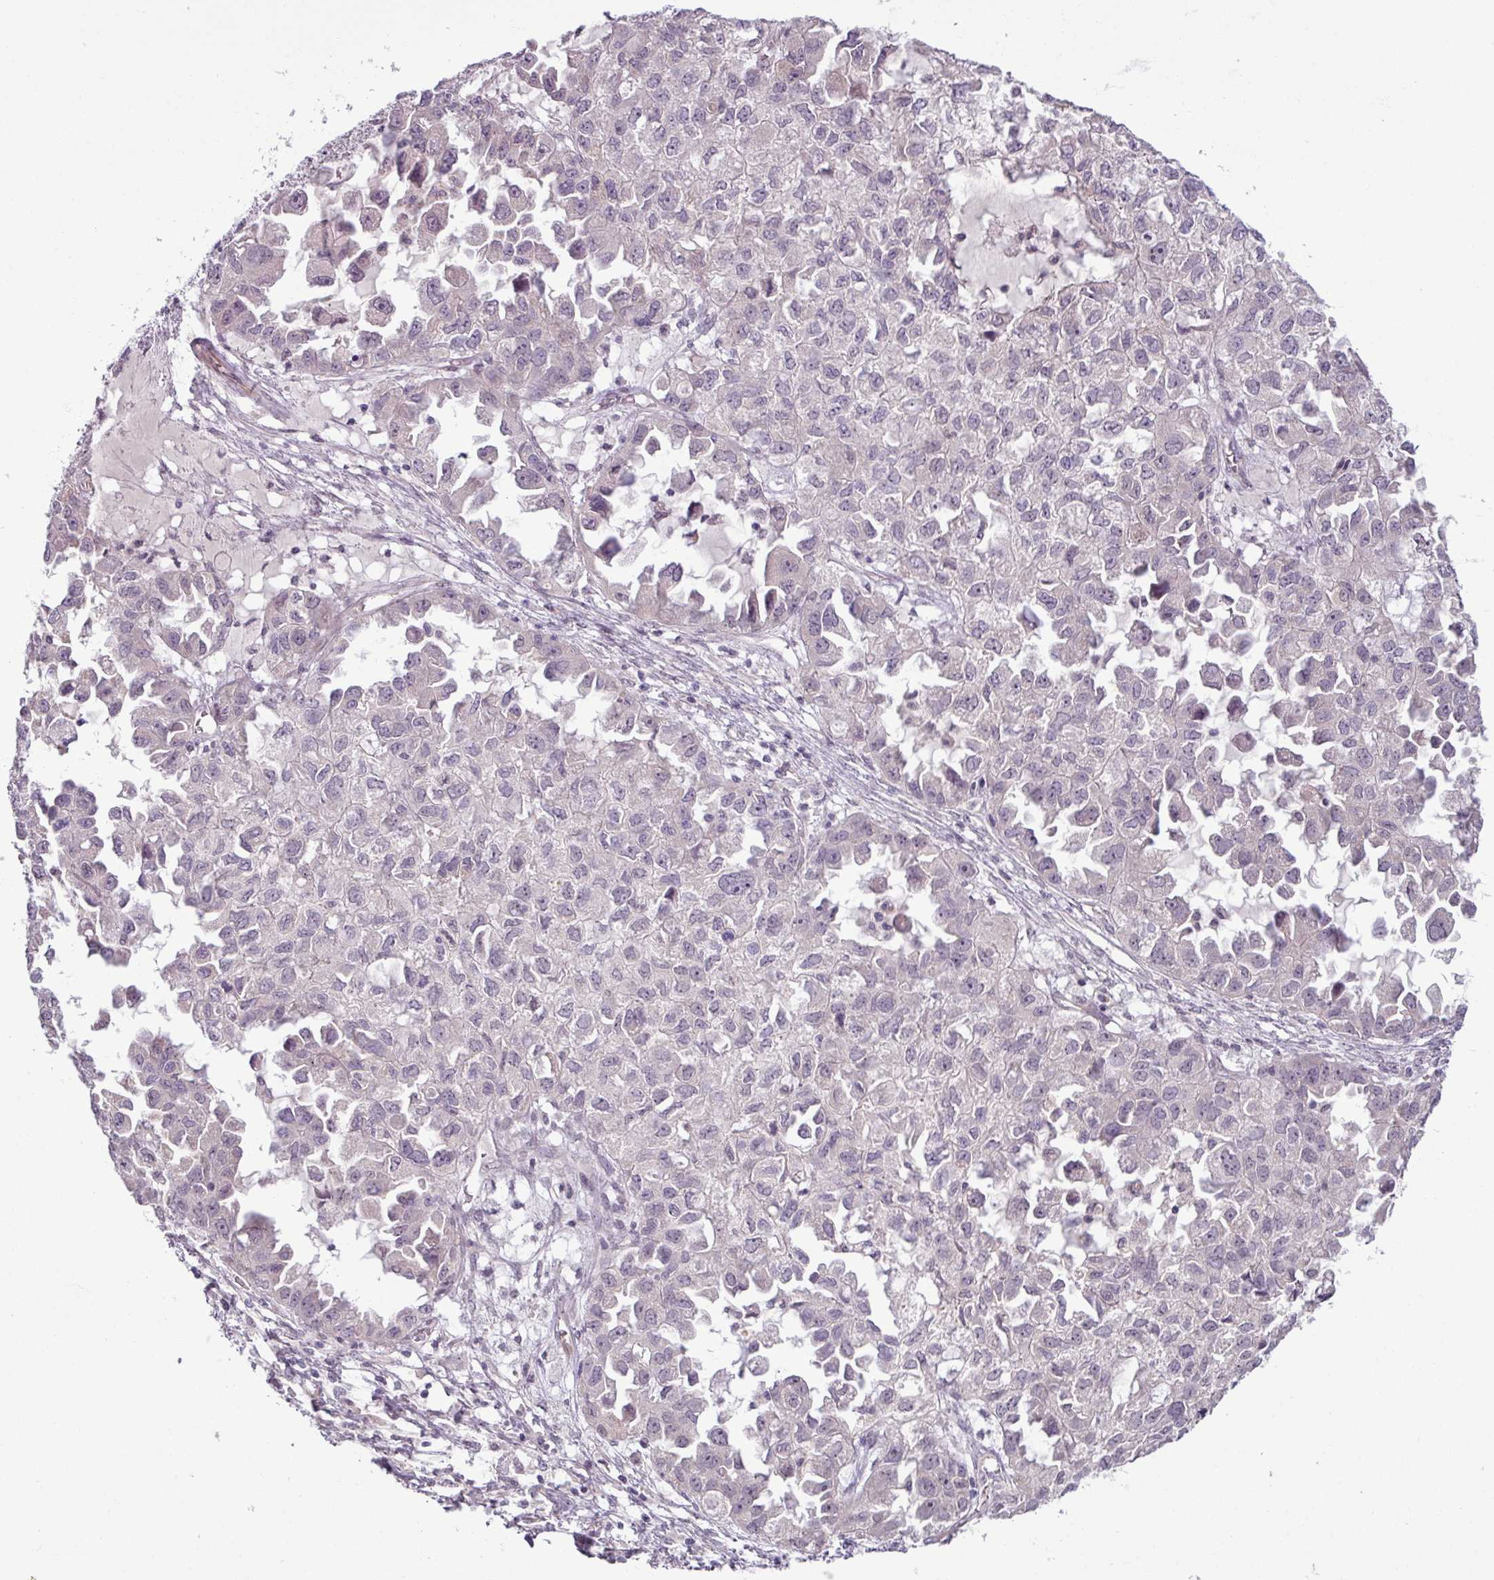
{"staining": {"intensity": "negative", "quantity": "none", "location": "none"}, "tissue": "ovarian cancer", "cell_type": "Tumor cells", "image_type": "cancer", "snomed": [{"axis": "morphology", "description": "Cystadenocarcinoma, serous, NOS"}, {"axis": "topography", "description": "Ovary"}], "caption": "Micrograph shows no significant protein staining in tumor cells of ovarian cancer (serous cystadenocarcinoma).", "gene": "UVSSA", "patient": {"sex": "female", "age": 84}}